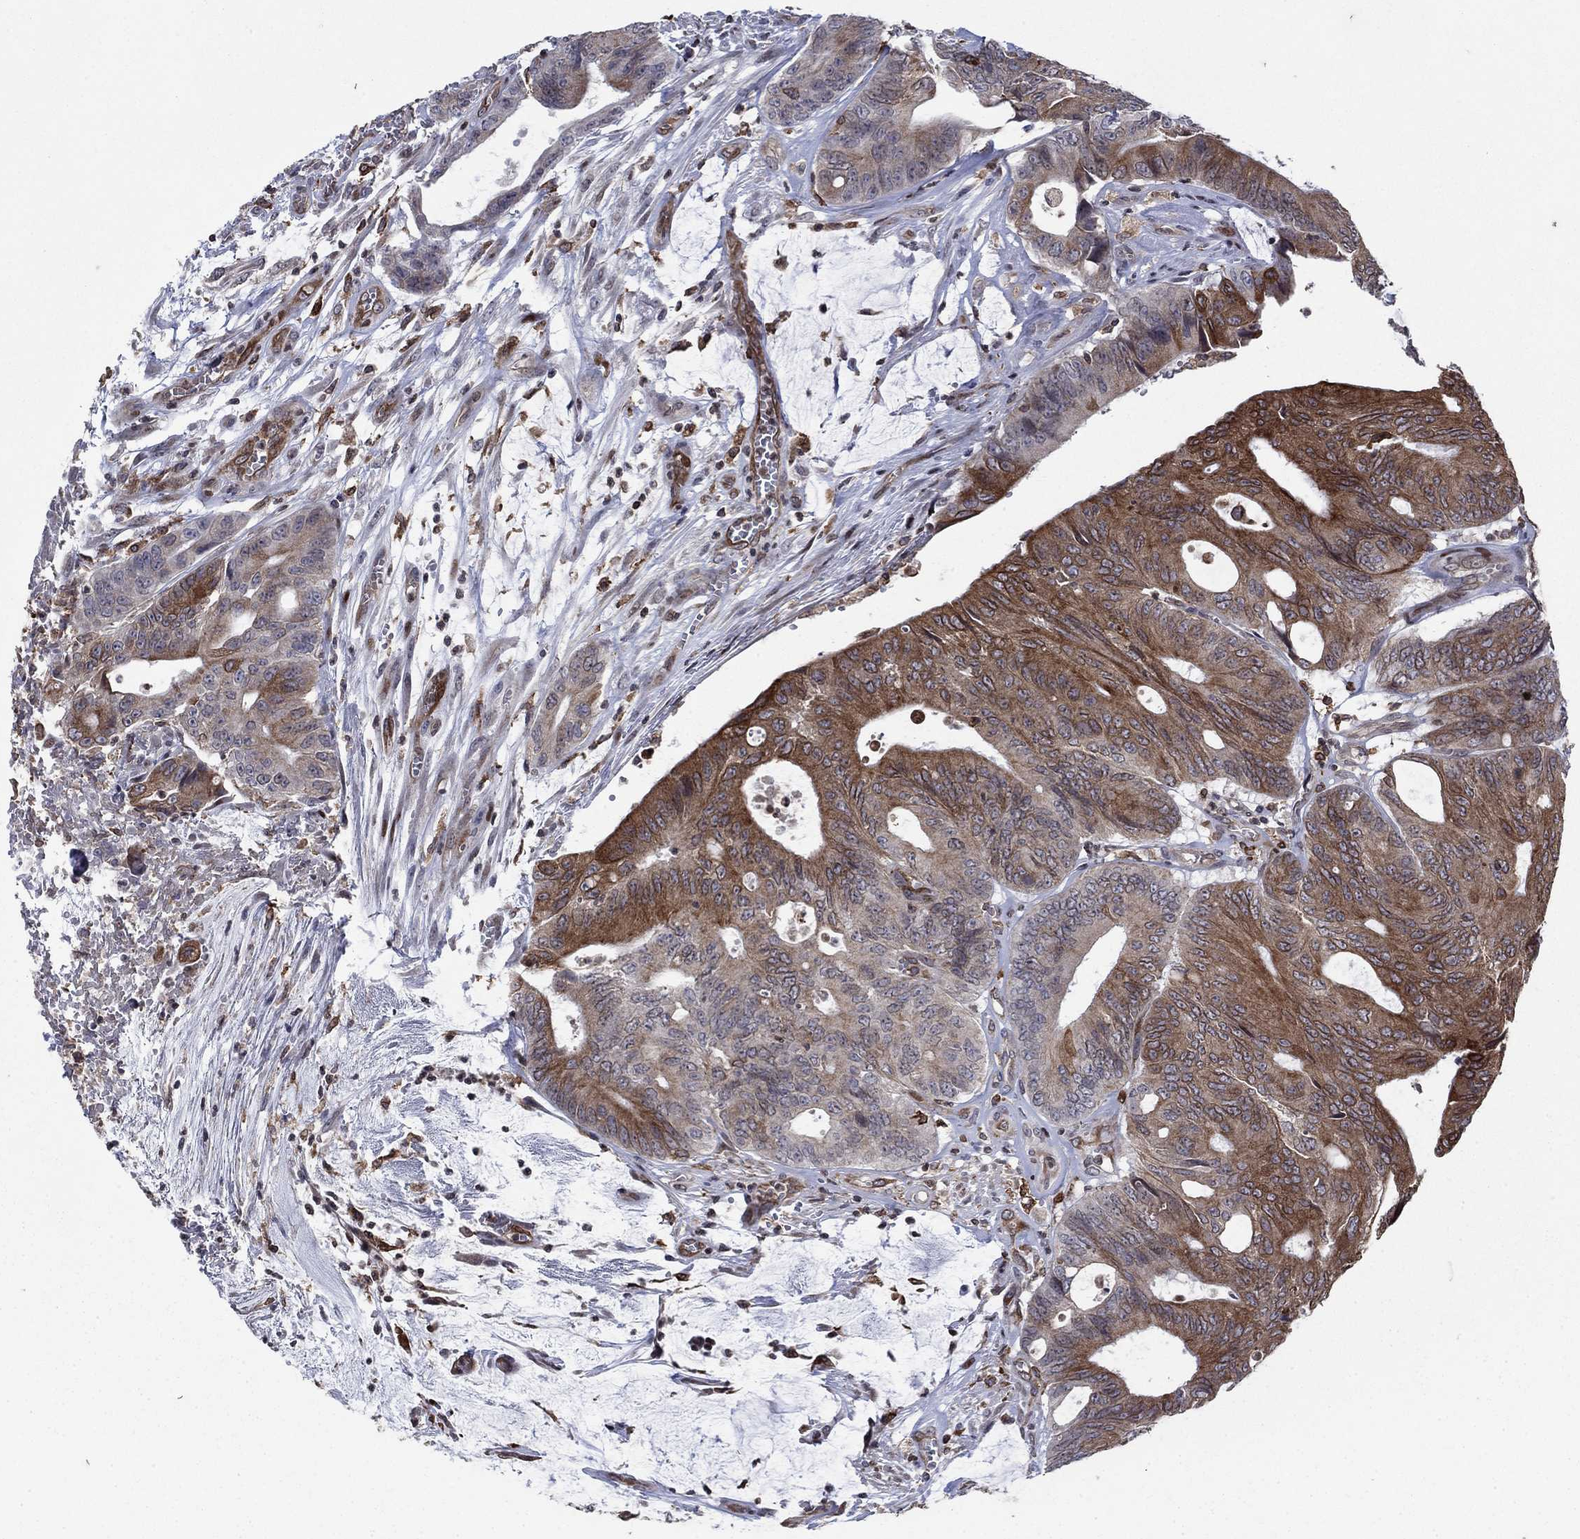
{"staining": {"intensity": "strong", "quantity": "25%-75%", "location": "cytoplasmic/membranous"}, "tissue": "colorectal cancer", "cell_type": "Tumor cells", "image_type": "cancer", "snomed": [{"axis": "morphology", "description": "Normal tissue, NOS"}, {"axis": "morphology", "description": "Adenocarcinoma, NOS"}, {"axis": "topography", "description": "Colon"}], "caption": "Colorectal cancer stained for a protein (brown) reveals strong cytoplasmic/membranous positive expression in about 25%-75% of tumor cells.", "gene": "DHRS7", "patient": {"sex": "male", "age": 65}}